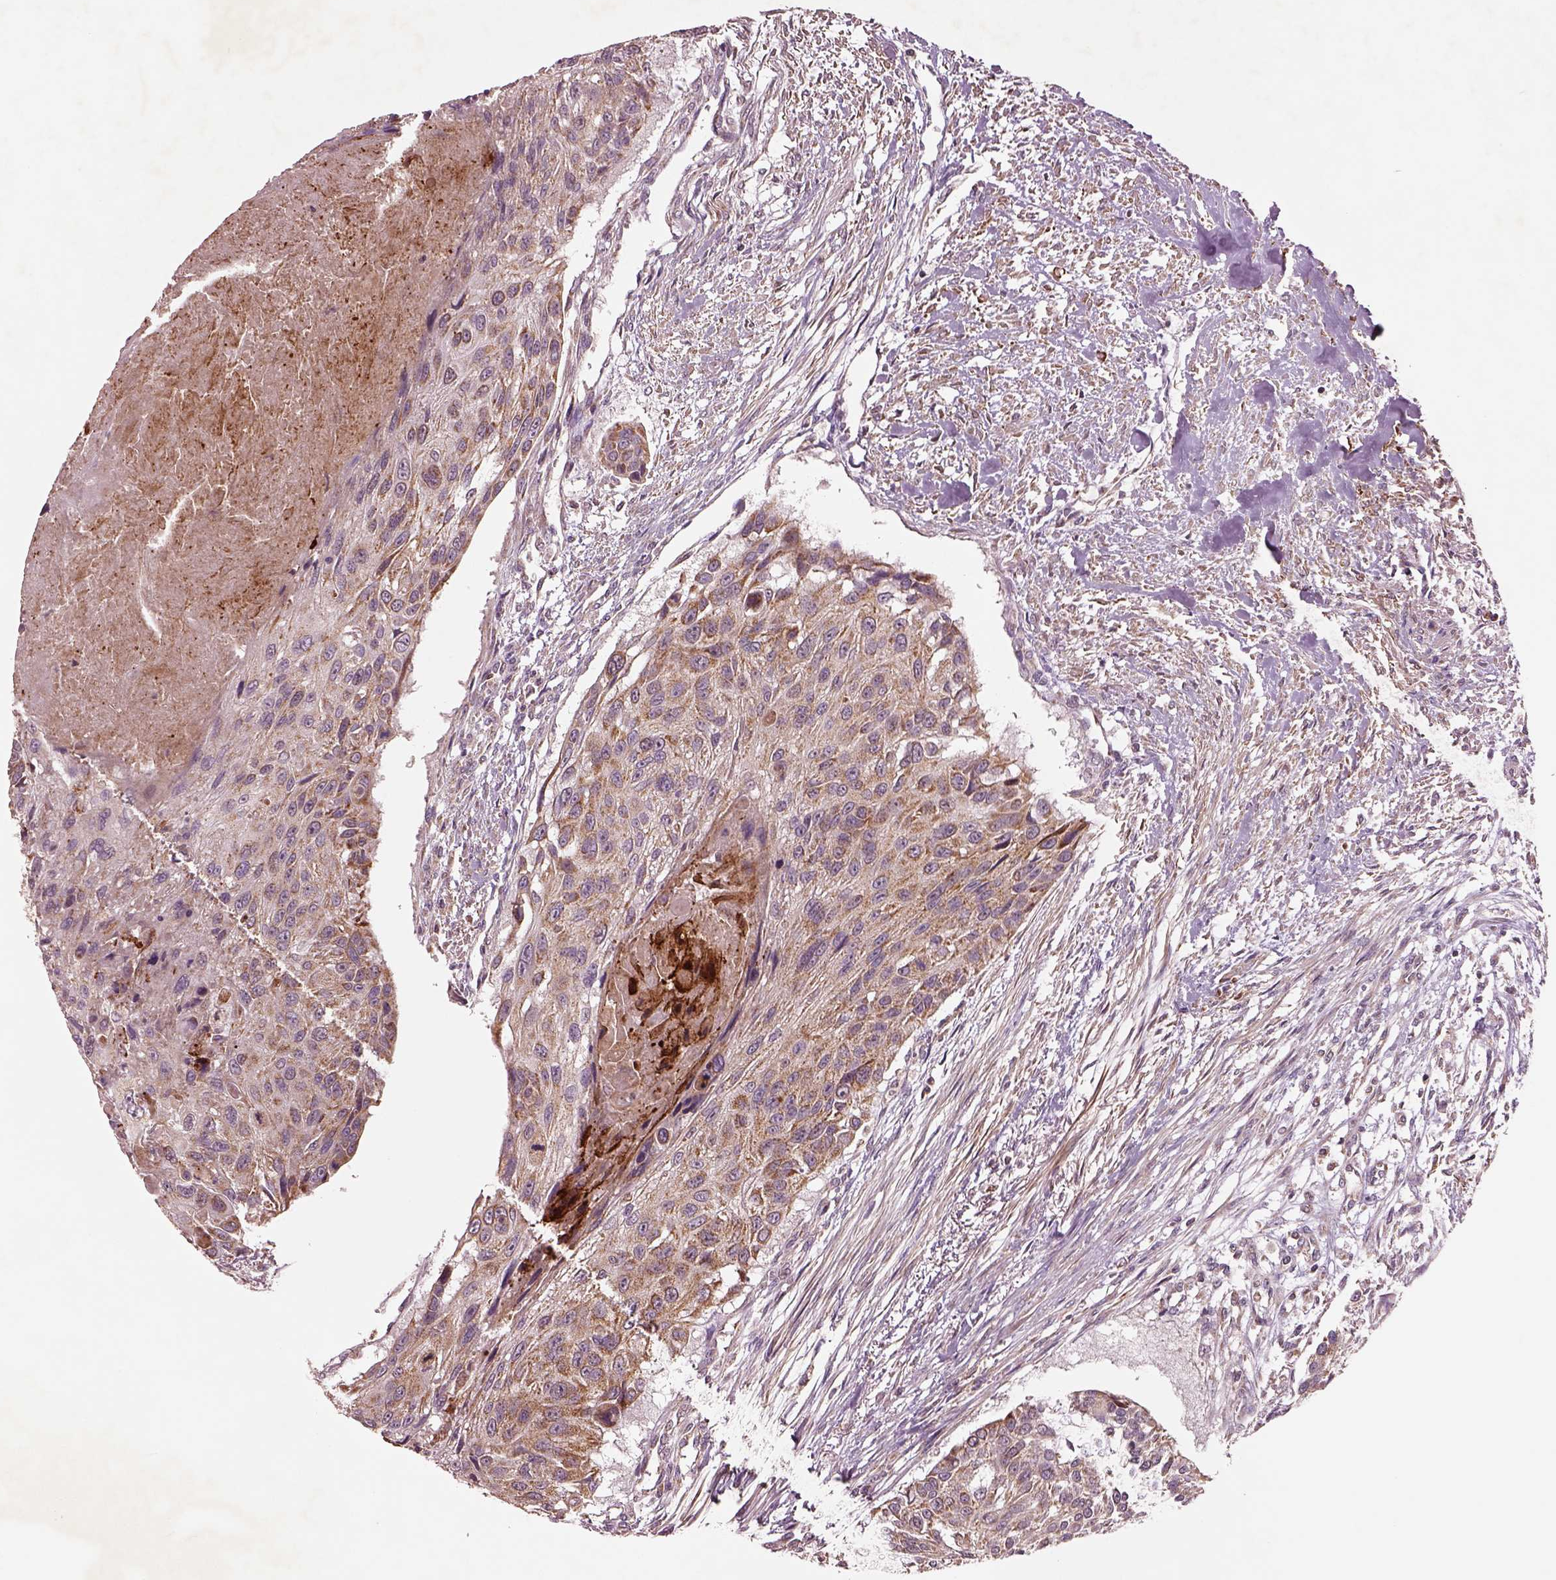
{"staining": {"intensity": "weak", "quantity": "25%-75%", "location": "cytoplasmic/membranous"}, "tissue": "urothelial cancer", "cell_type": "Tumor cells", "image_type": "cancer", "snomed": [{"axis": "morphology", "description": "Urothelial carcinoma, NOS"}, {"axis": "topography", "description": "Urinary bladder"}], "caption": "A histopathology image showing weak cytoplasmic/membranous expression in approximately 25%-75% of tumor cells in transitional cell carcinoma, as visualized by brown immunohistochemical staining.", "gene": "SLC25A5", "patient": {"sex": "male", "age": 55}}